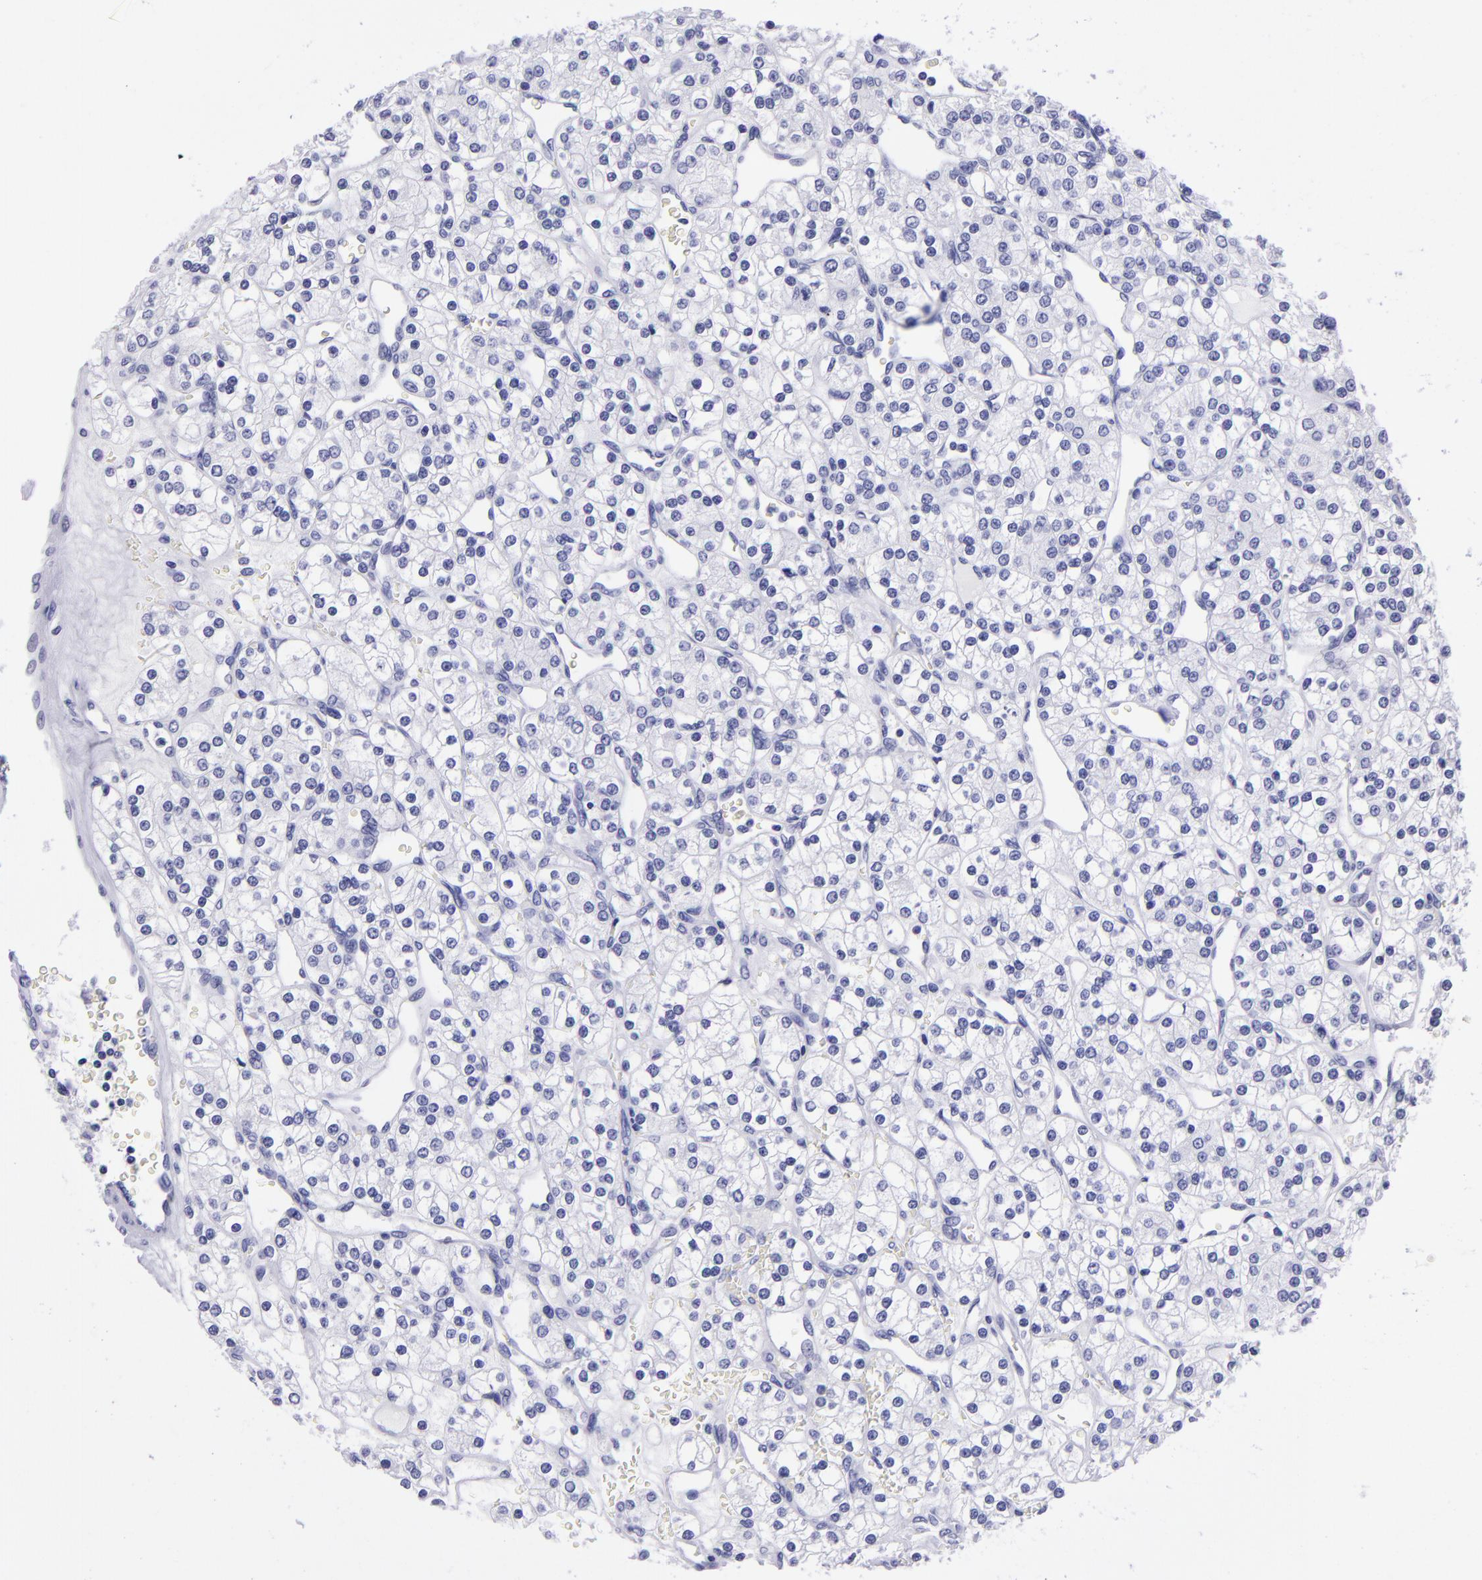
{"staining": {"intensity": "negative", "quantity": "none", "location": "none"}, "tissue": "renal cancer", "cell_type": "Tumor cells", "image_type": "cancer", "snomed": [{"axis": "morphology", "description": "Adenocarcinoma, NOS"}, {"axis": "topography", "description": "Kidney"}], "caption": "This is a histopathology image of immunohistochemistry (IHC) staining of renal cancer, which shows no positivity in tumor cells. (DAB (3,3'-diaminobenzidine) IHC visualized using brightfield microscopy, high magnification).", "gene": "TYRP1", "patient": {"sex": "female", "age": 62}}